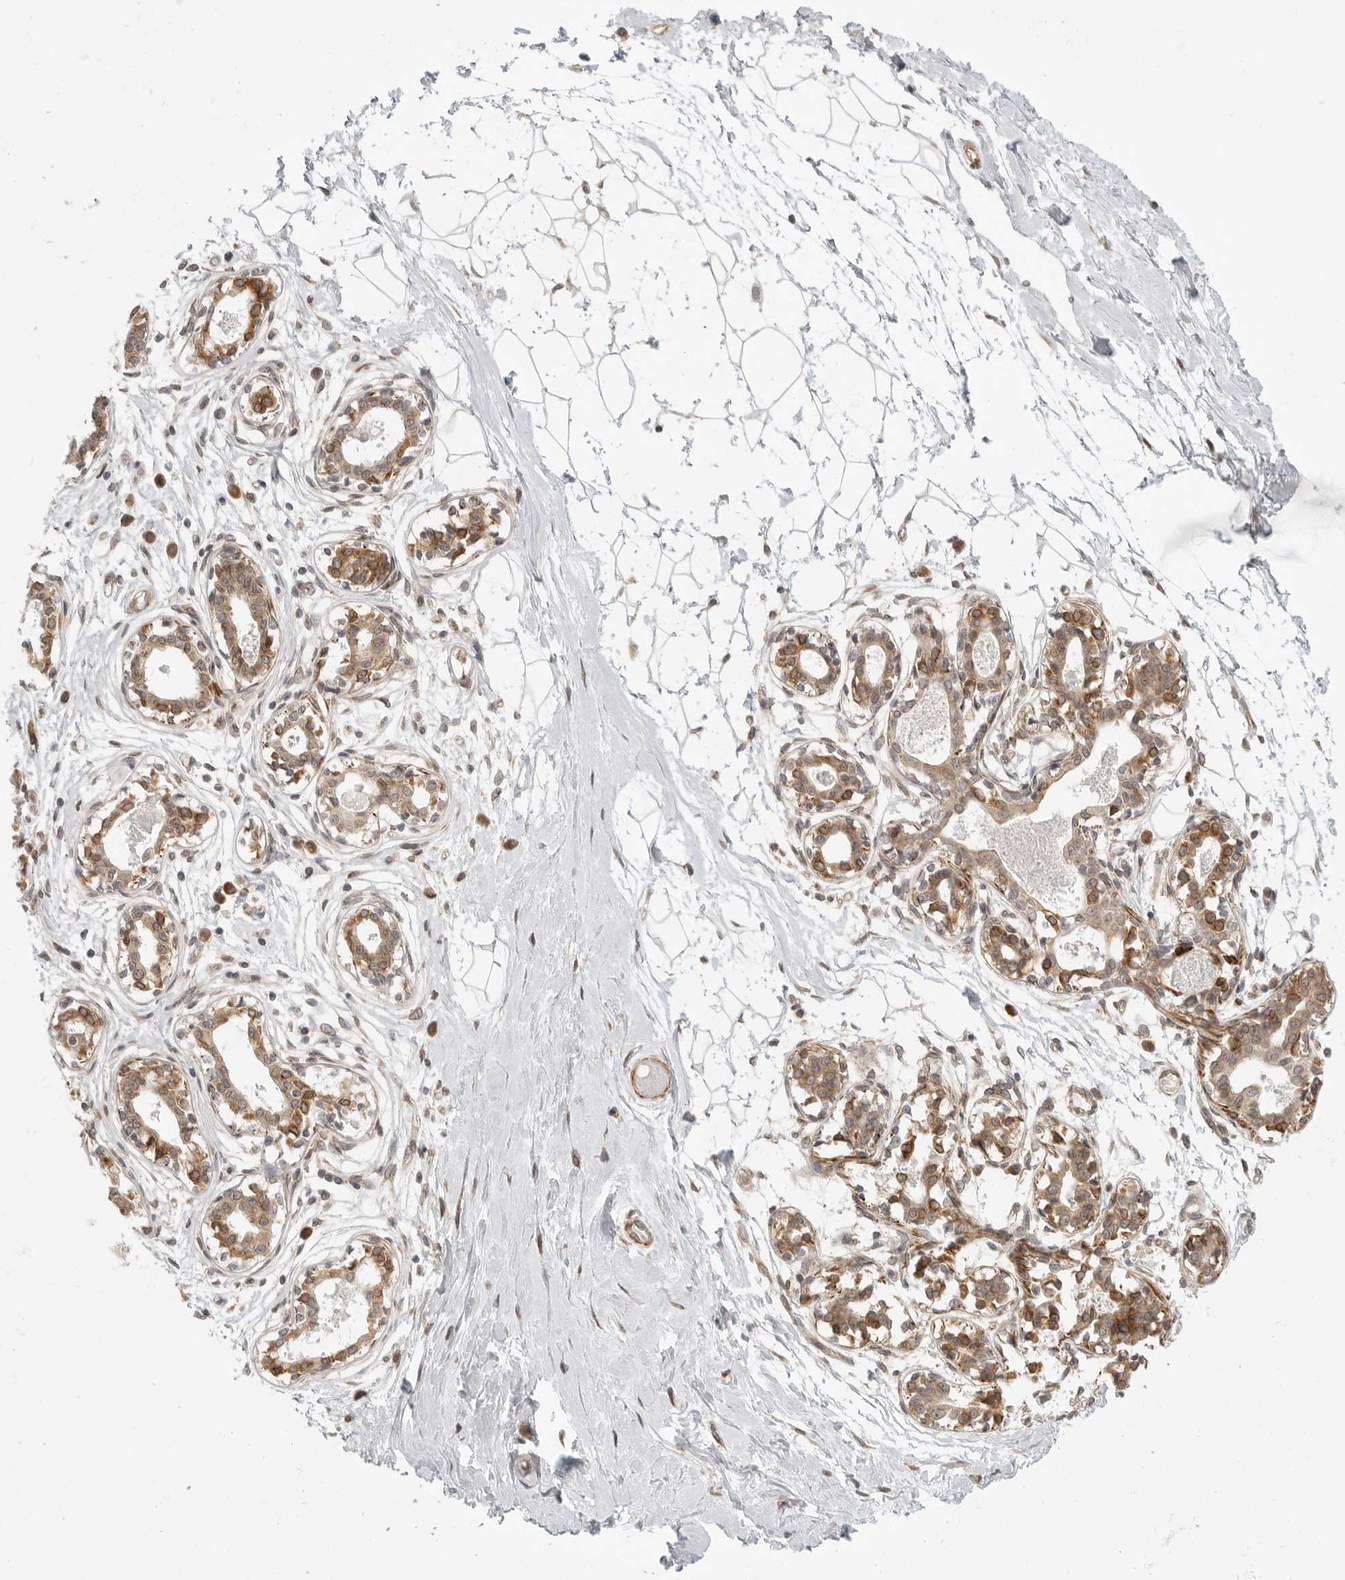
{"staining": {"intensity": "negative", "quantity": "none", "location": "none"}, "tissue": "breast", "cell_type": "Adipocytes", "image_type": "normal", "snomed": [{"axis": "morphology", "description": "Normal tissue, NOS"}, {"axis": "topography", "description": "Breast"}], "caption": "Immunohistochemical staining of normal breast displays no significant staining in adipocytes.", "gene": "CERS2", "patient": {"sex": "female", "age": 45}}